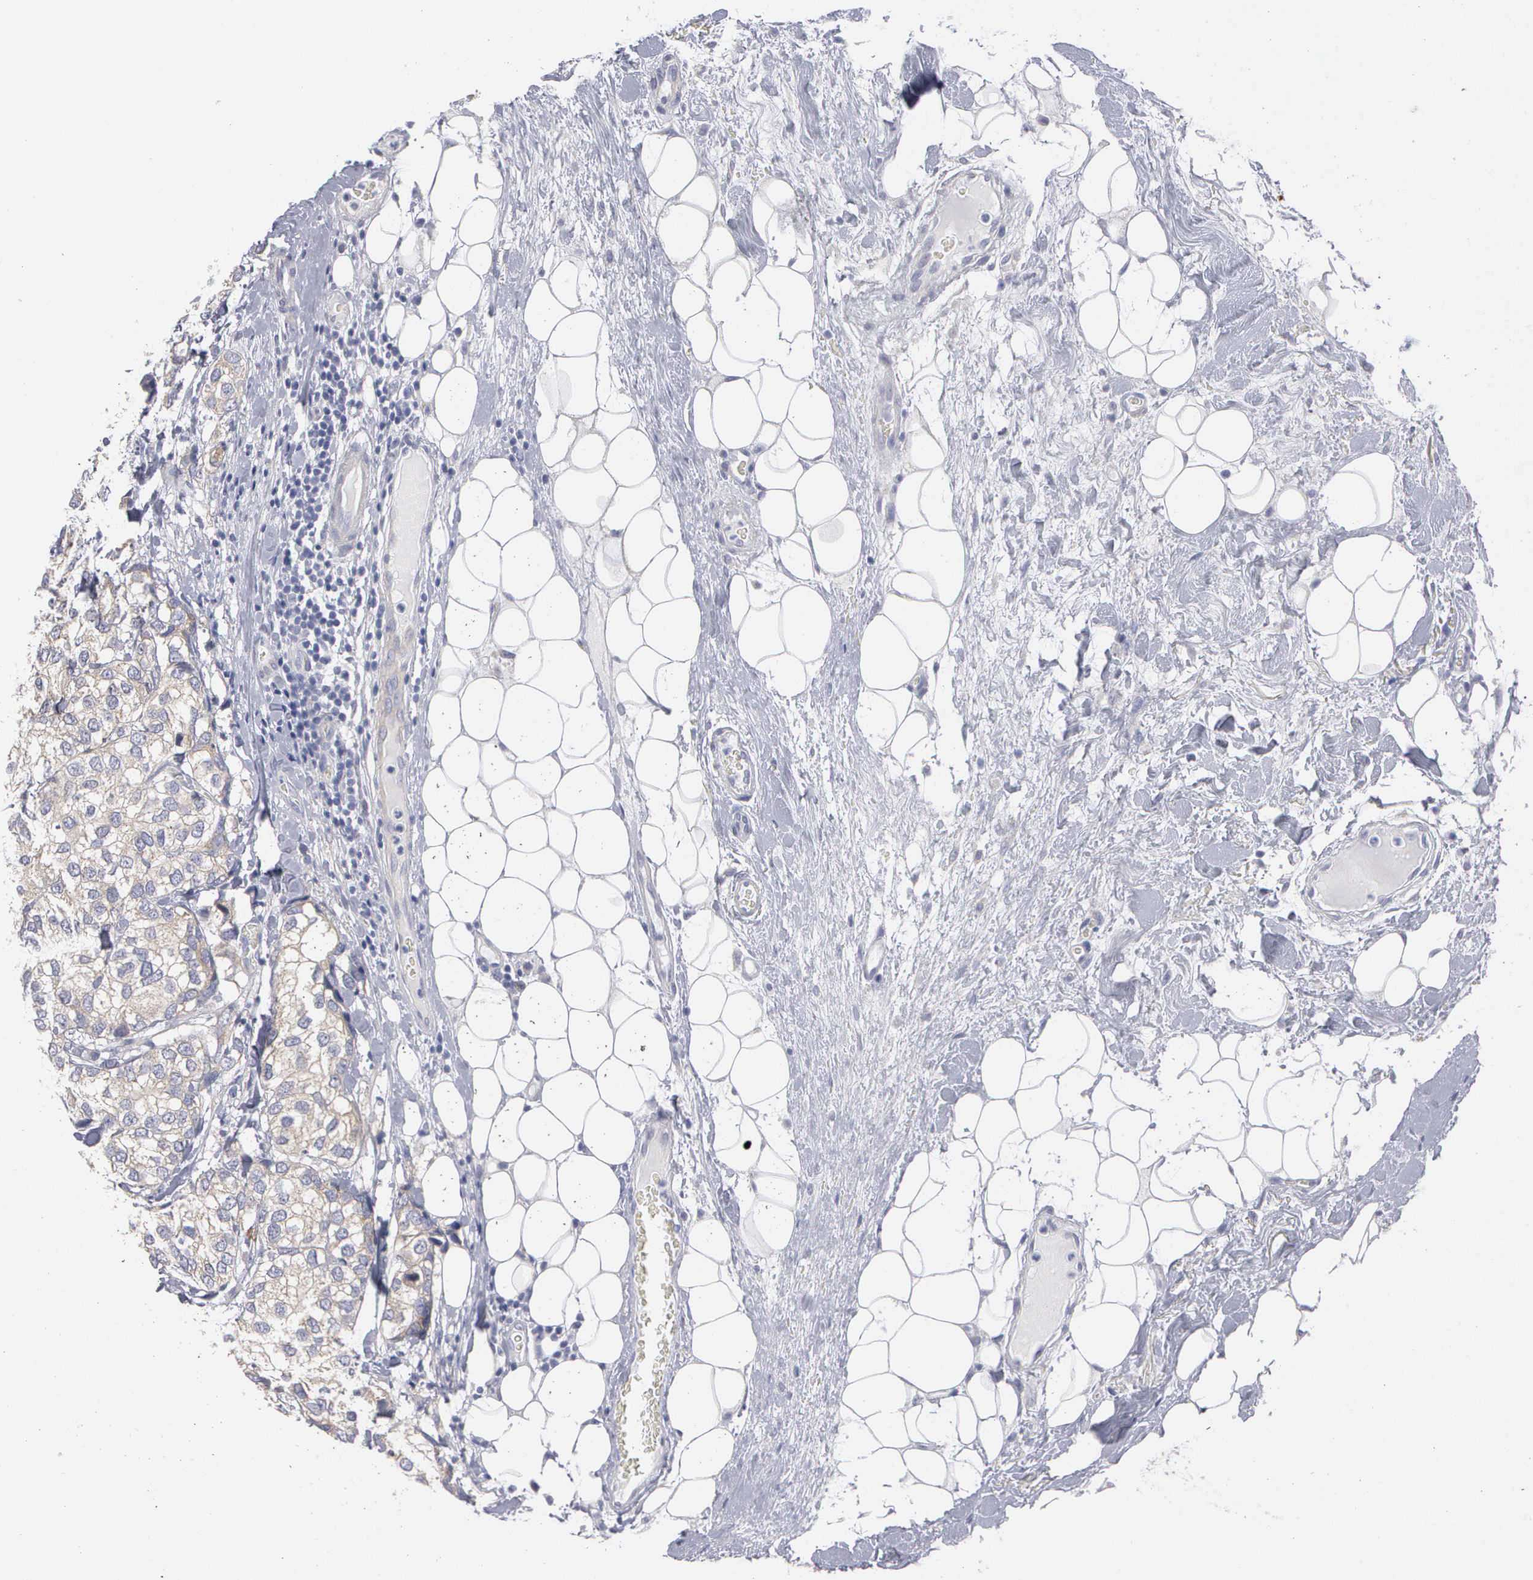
{"staining": {"intensity": "weak", "quantity": "<25%", "location": "cytoplasmic/membranous"}, "tissue": "breast cancer", "cell_type": "Tumor cells", "image_type": "cancer", "snomed": [{"axis": "morphology", "description": "Duct carcinoma"}, {"axis": "topography", "description": "Breast"}], "caption": "High magnification brightfield microscopy of intraductal carcinoma (breast) stained with DAB (brown) and counterstained with hematoxylin (blue): tumor cells show no significant staining.", "gene": "CEP170B", "patient": {"sex": "female", "age": 68}}